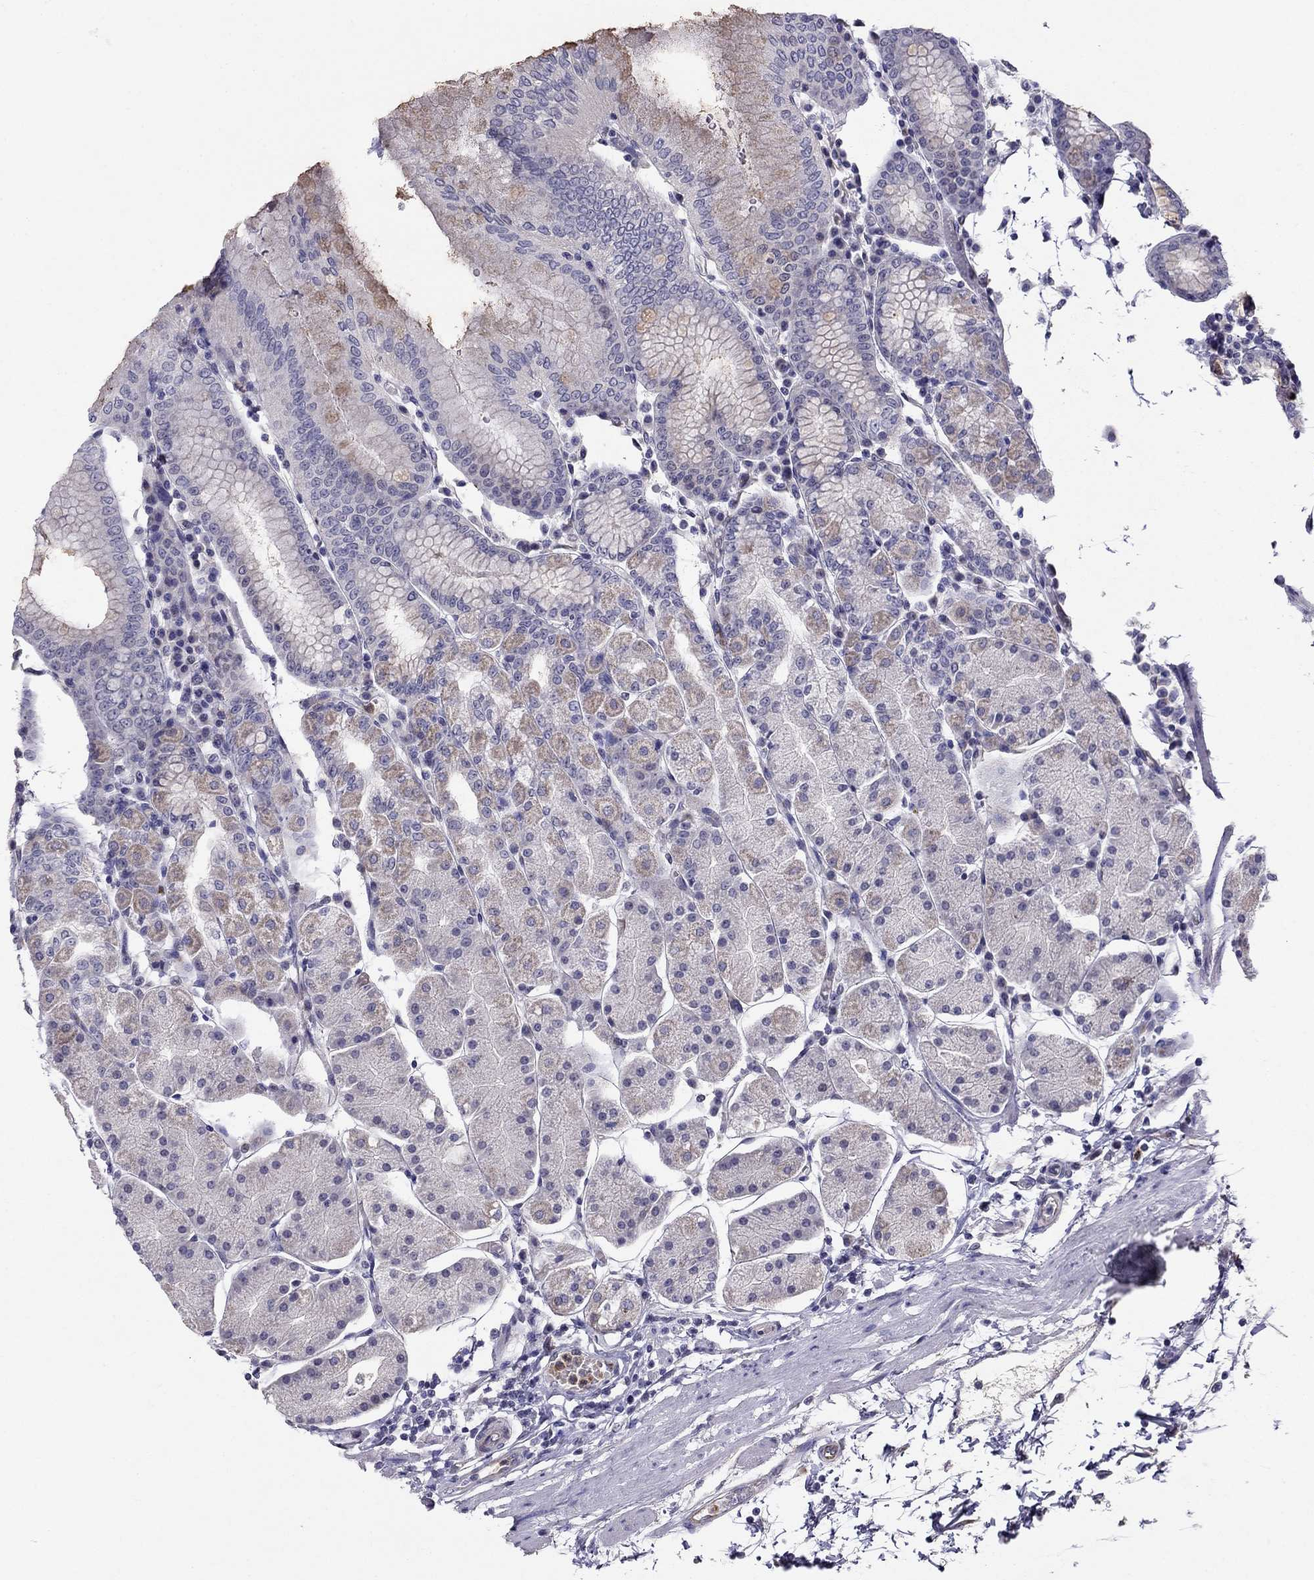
{"staining": {"intensity": "weak", "quantity": "25%-75%", "location": "cytoplasmic/membranous"}, "tissue": "stomach", "cell_type": "Glandular cells", "image_type": "normal", "snomed": [{"axis": "morphology", "description": "Normal tissue, NOS"}, {"axis": "topography", "description": "Stomach"}], "caption": "Brown immunohistochemical staining in benign human stomach reveals weak cytoplasmic/membranous staining in approximately 25%-75% of glandular cells. The staining was performed using DAB, with brown indicating positive protein expression. Nuclei are stained blue with hematoxylin.", "gene": "SPINT4", "patient": {"sex": "male", "age": 54}}